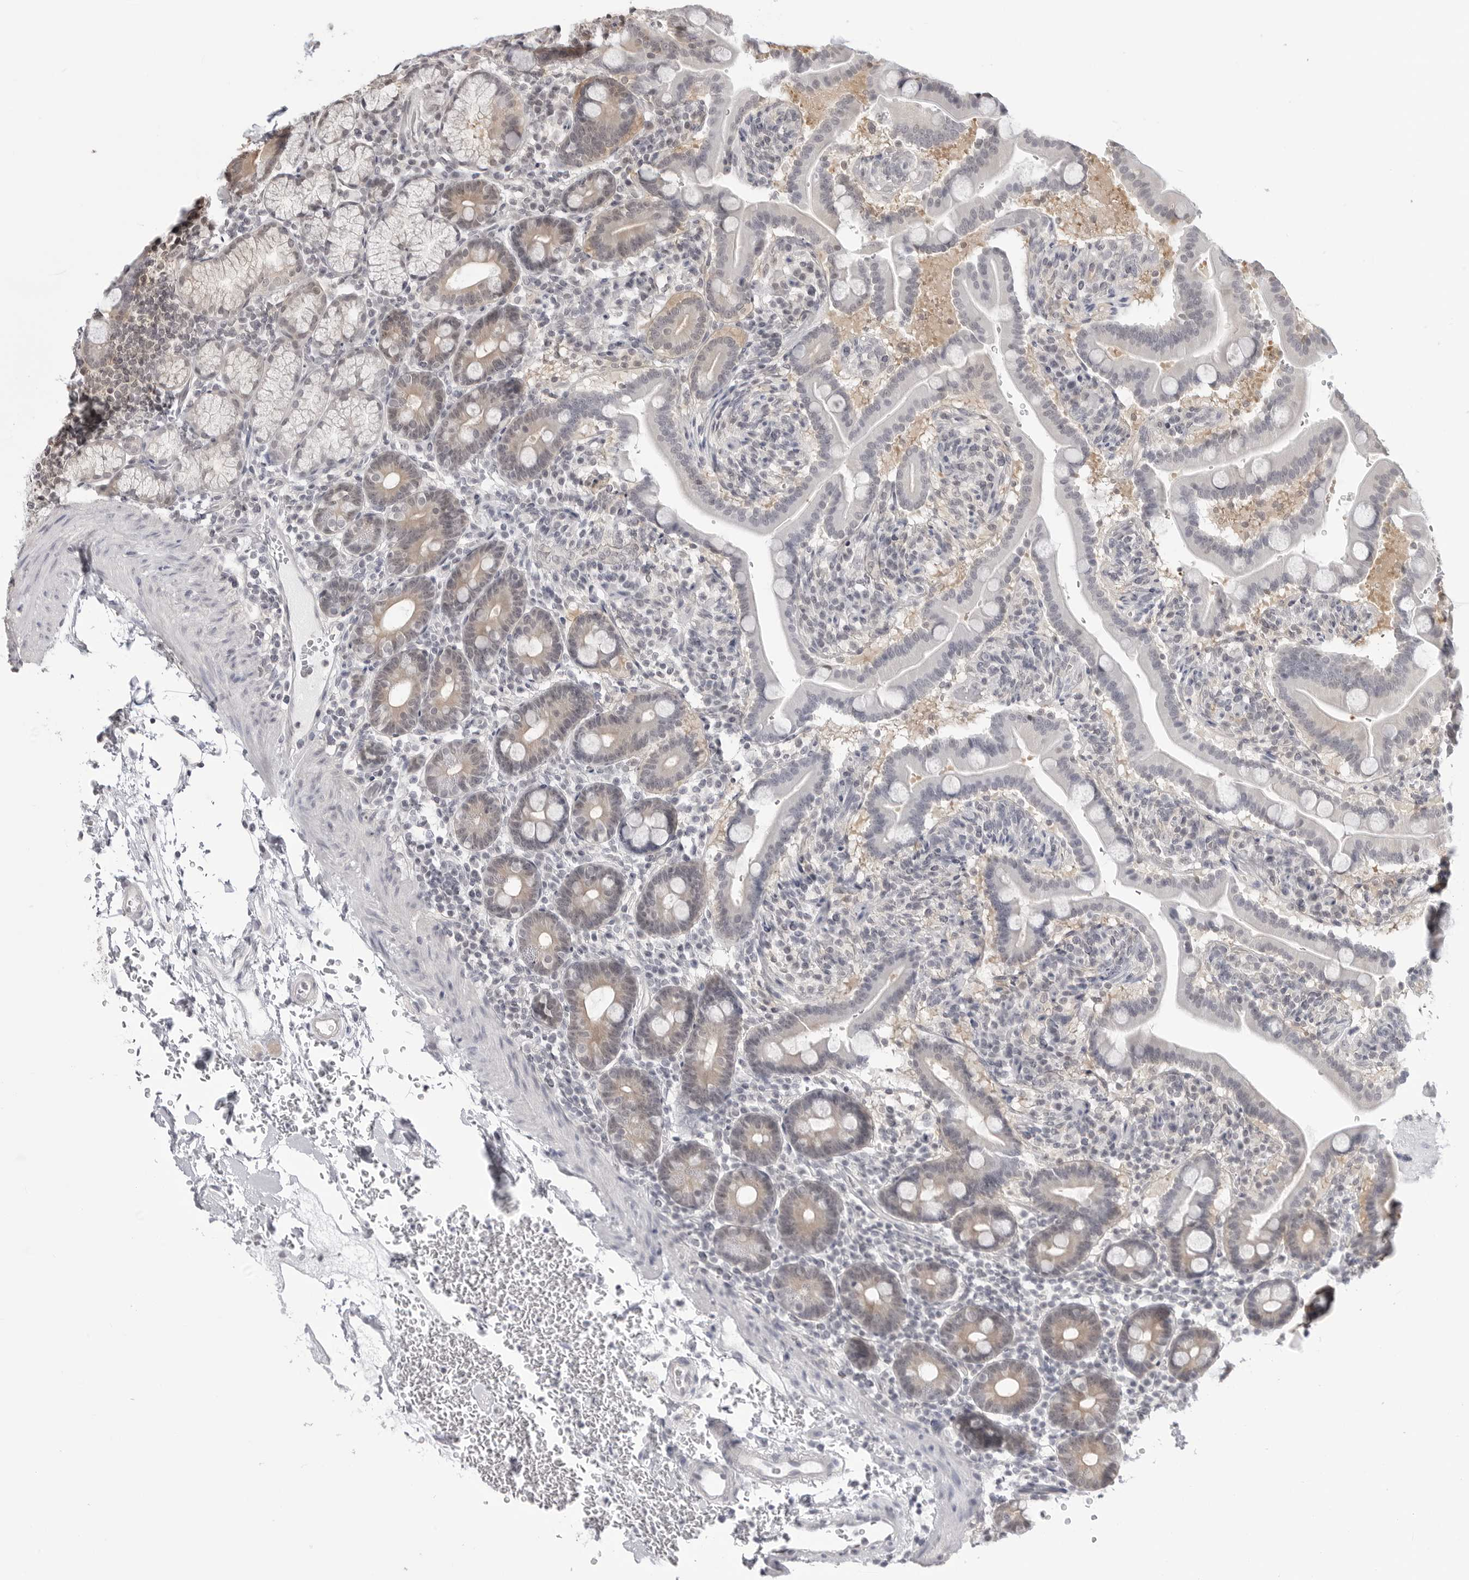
{"staining": {"intensity": "weak", "quantity": "<25%", "location": "cytoplasmic/membranous"}, "tissue": "duodenum", "cell_type": "Glandular cells", "image_type": "normal", "snomed": [{"axis": "morphology", "description": "Normal tissue, NOS"}, {"axis": "topography", "description": "Duodenum"}], "caption": "Glandular cells are negative for brown protein staining in normal duodenum. The staining was performed using DAB to visualize the protein expression in brown, while the nuclei were stained in blue with hematoxylin (Magnification: 20x).", "gene": "YWHAG", "patient": {"sex": "male", "age": 54}}